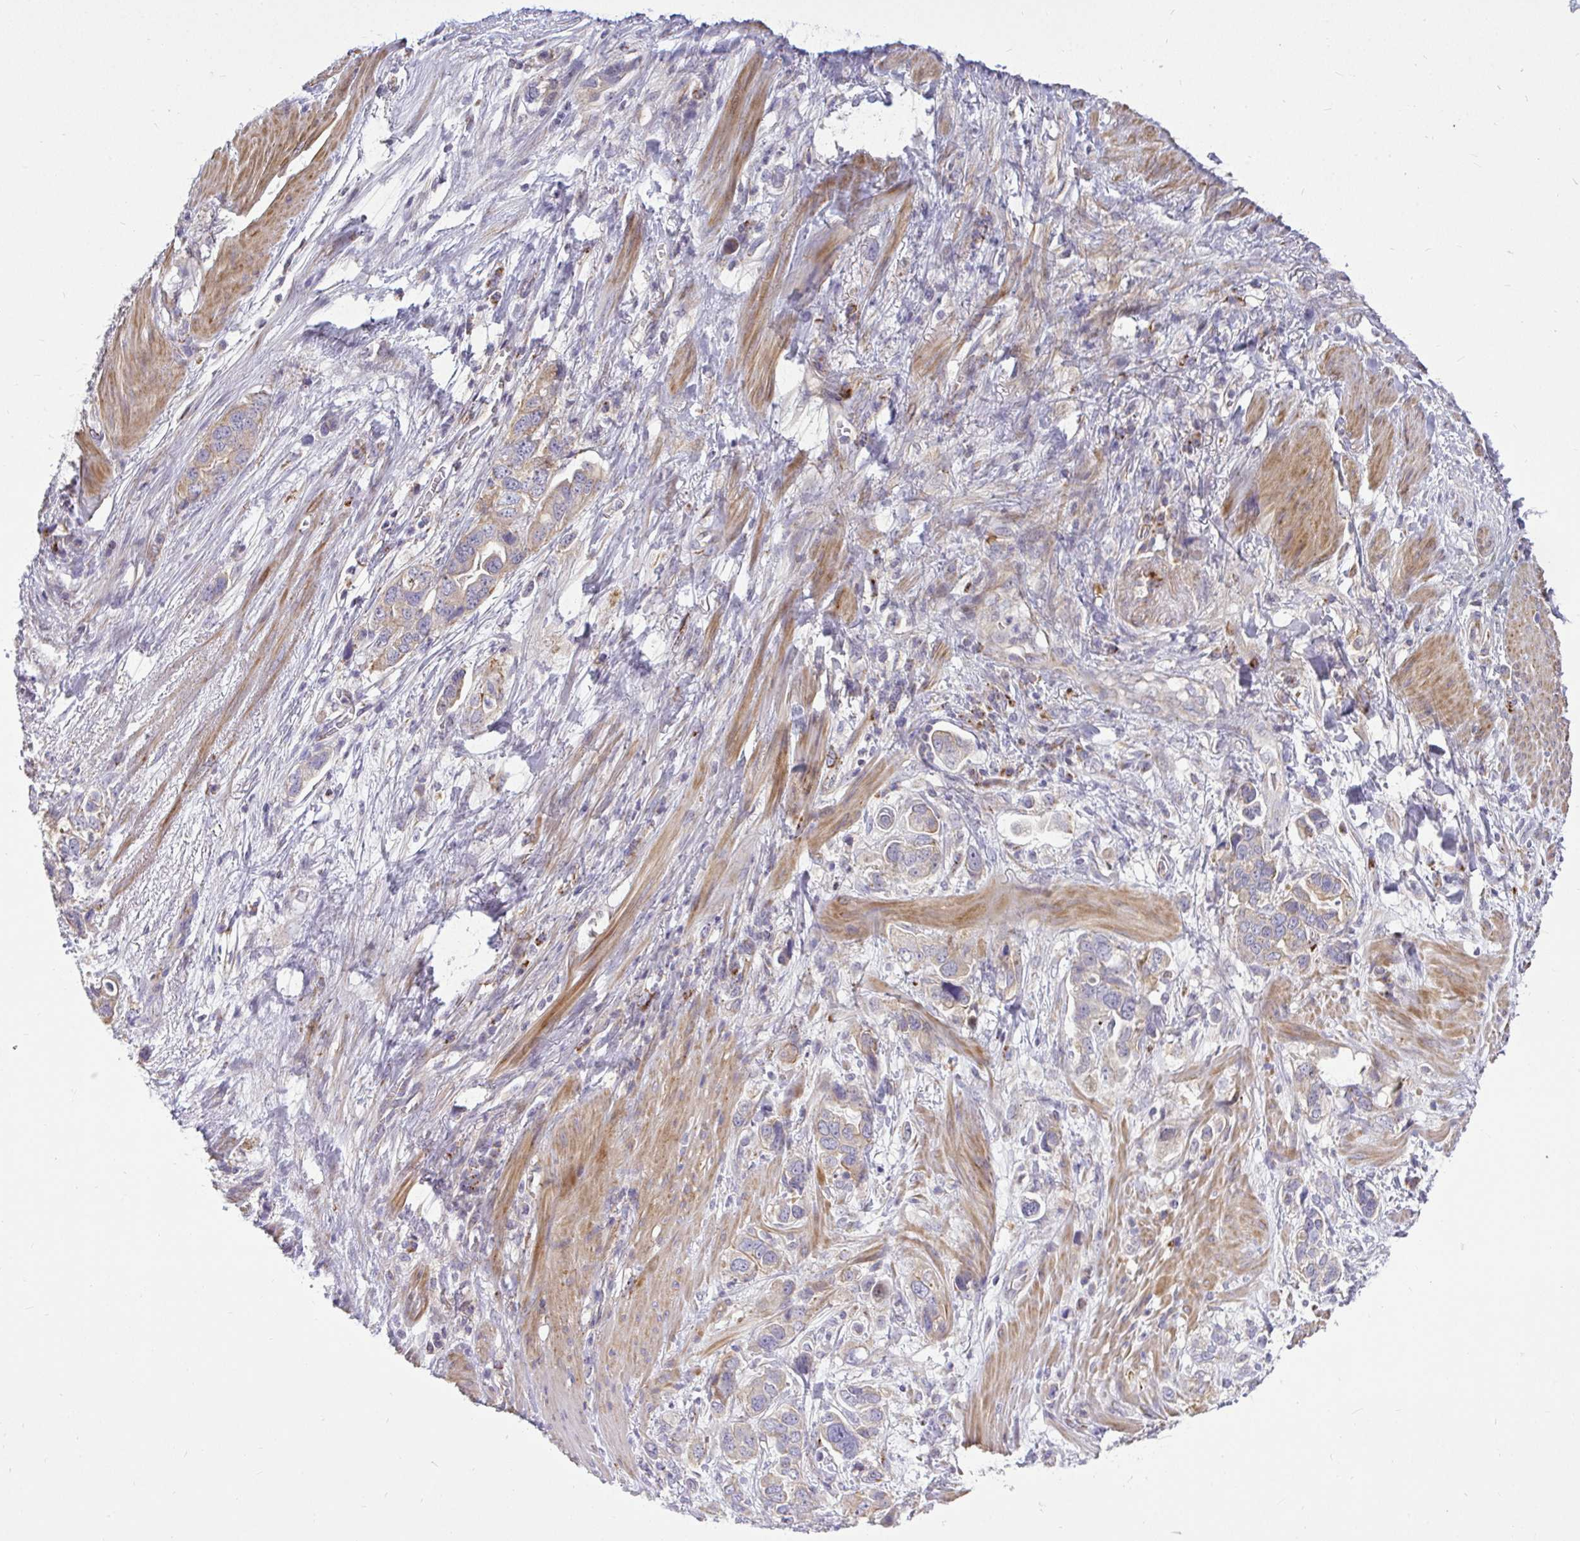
{"staining": {"intensity": "weak", "quantity": "<25%", "location": "cytoplasmic/membranous"}, "tissue": "stomach cancer", "cell_type": "Tumor cells", "image_type": "cancer", "snomed": [{"axis": "morphology", "description": "Adenocarcinoma, NOS"}, {"axis": "topography", "description": "Stomach, lower"}], "caption": "Immunohistochemistry image of neoplastic tissue: human stomach cancer (adenocarcinoma) stained with DAB reveals no significant protein positivity in tumor cells. (Stains: DAB (3,3'-diaminobenzidine) immunohistochemistry with hematoxylin counter stain, Microscopy: brightfield microscopy at high magnification).", "gene": "STRIP1", "patient": {"sex": "female", "age": 93}}